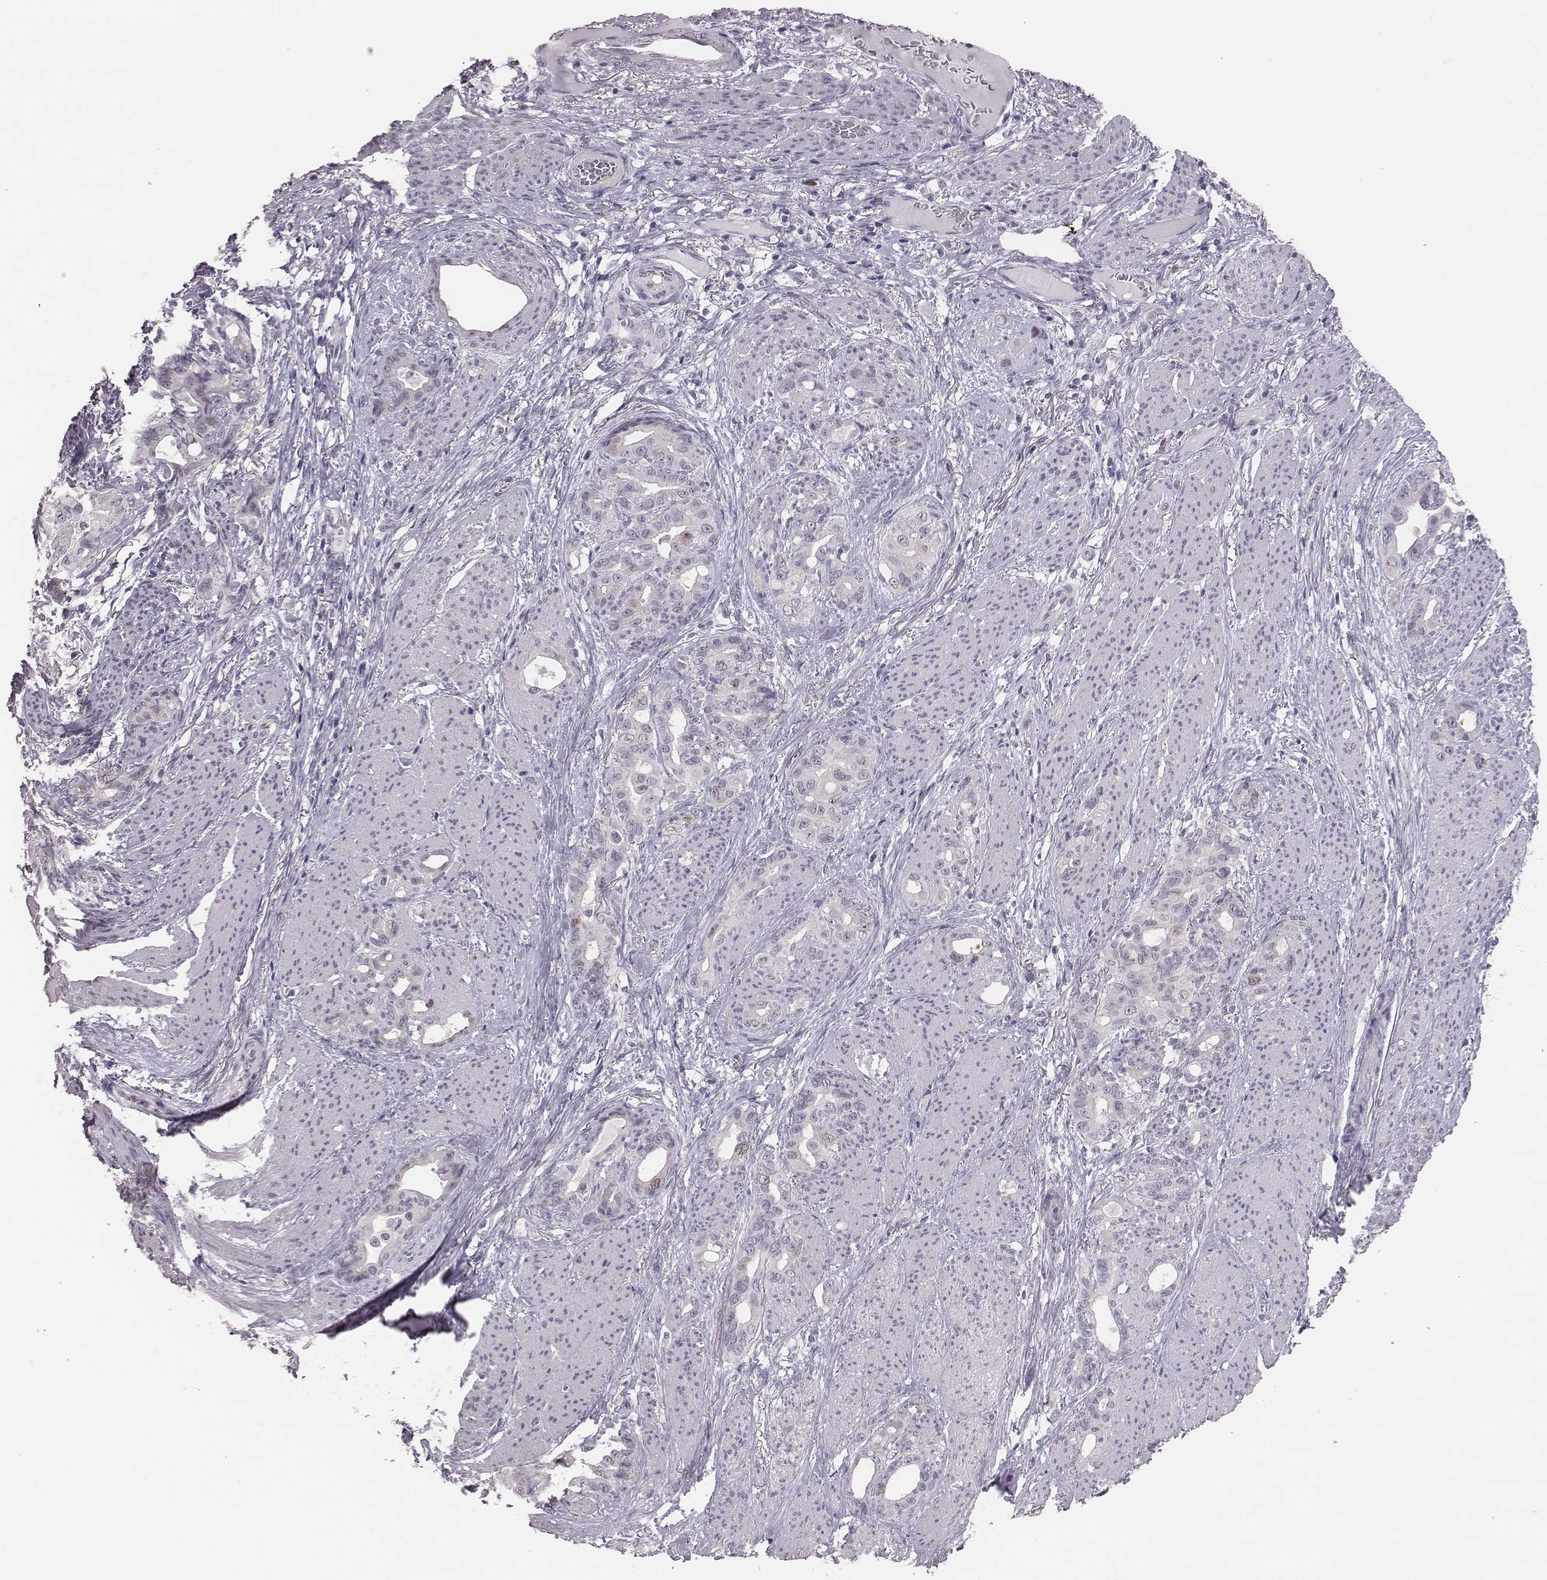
{"staining": {"intensity": "negative", "quantity": "none", "location": "none"}, "tissue": "stomach cancer", "cell_type": "Tumor cells", "image_type": "cancer", "snomed": [{"axis": "morphology", "description": "Normal tissue, NOS"}, {"axis": "morphology", "description": "Adenocarcinoma, NOS"}, {"axis": "topography", "description": "Esophagus"}, {"axis": "topography", "description": "Stomach, upper"}], "caption": "The immunohistochemistry histopathology image has no significant staining in tumor cells of stomach cancer tissue. (DAB immunohistochemistry, high magnification).", "gene": "PBK", "patient": {"sex": "male", "age": 62}}